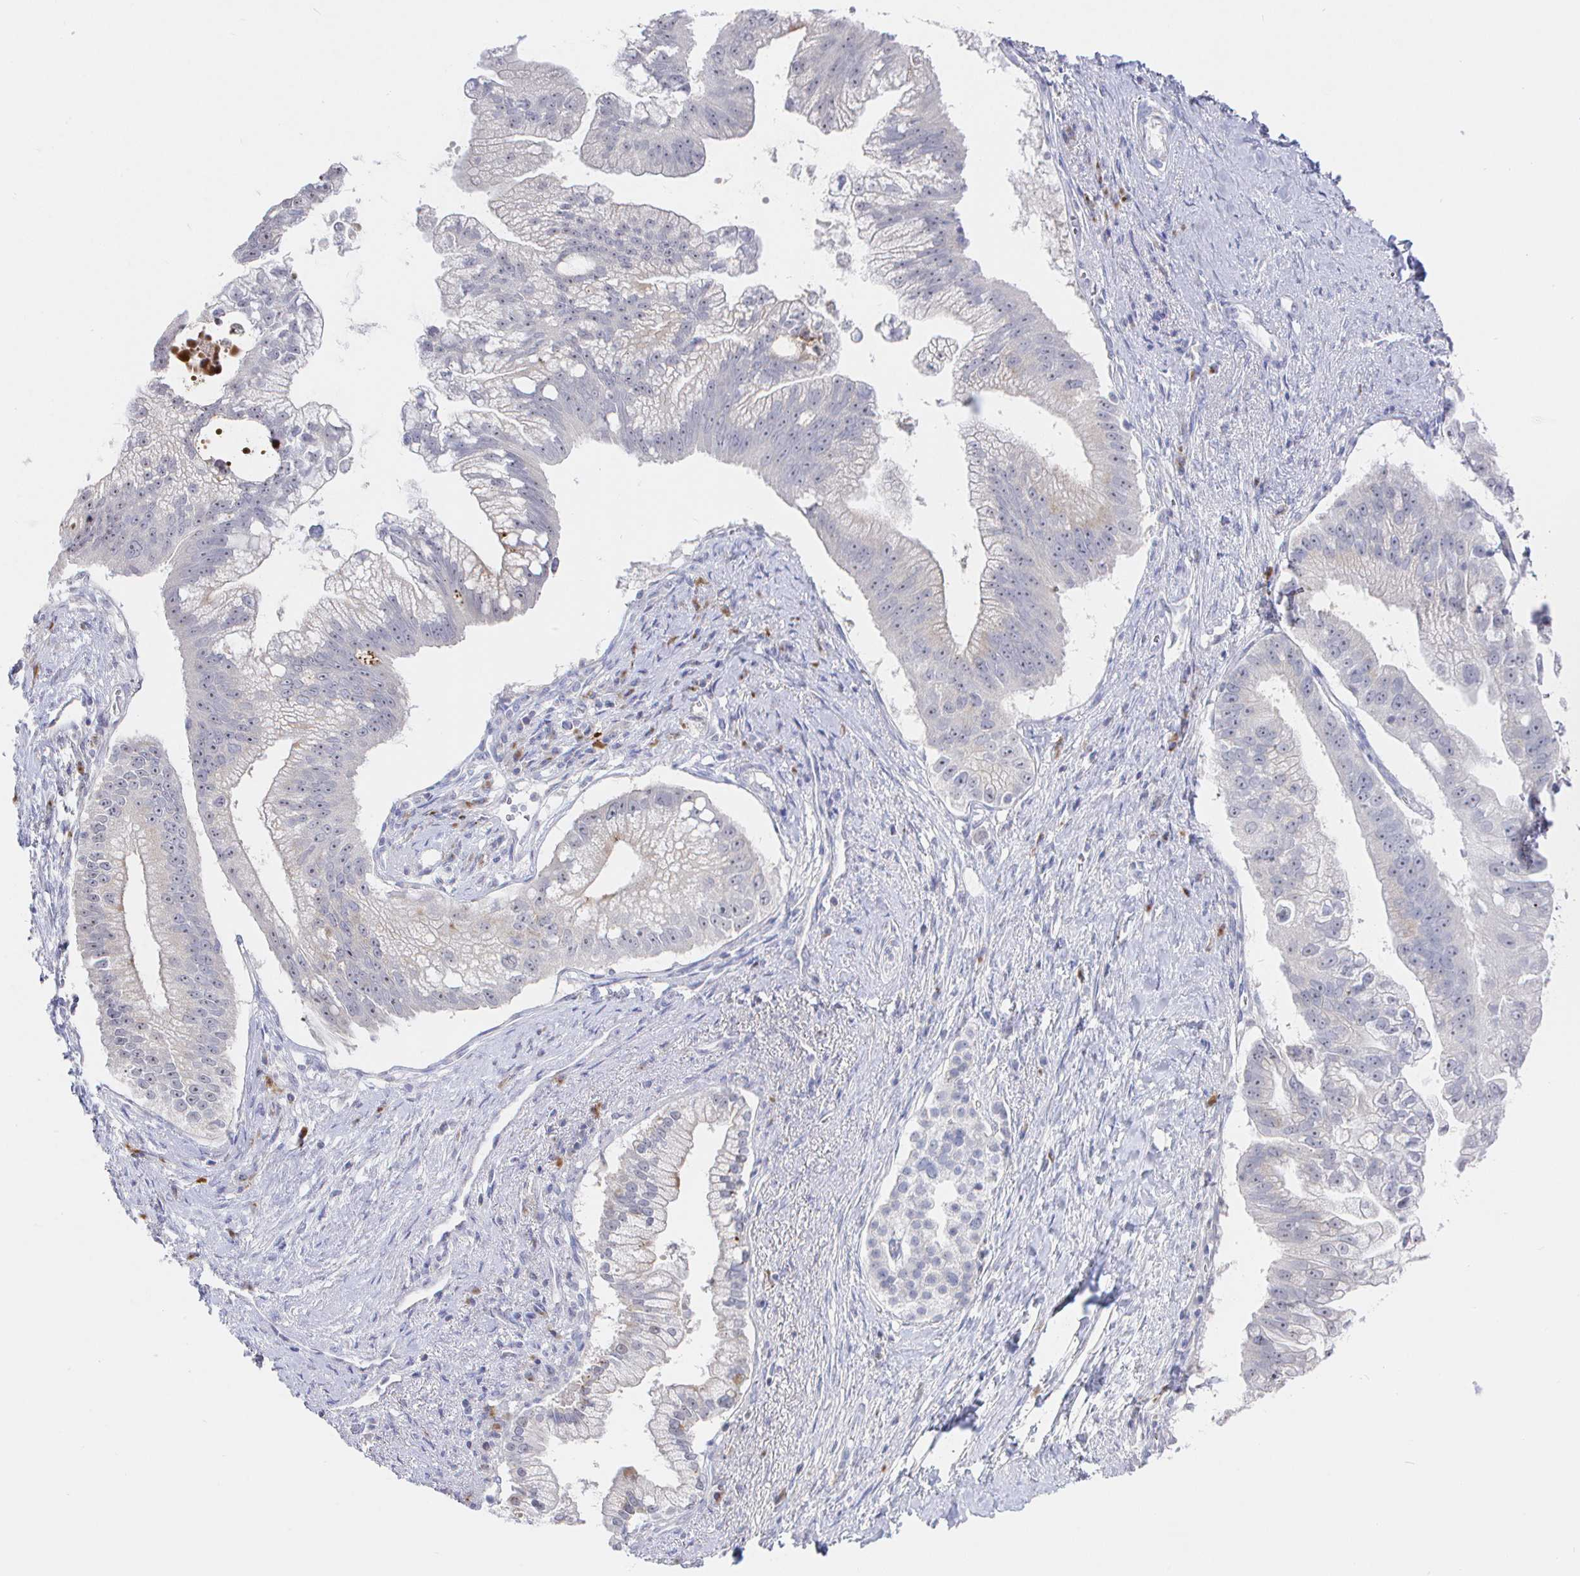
{"staining": {"intensity": "negative", "quantity": "none", "location": "none"}, "tissue": "pancreatic cancer", "cell_type": "Tumor cells", "image_type": "cancer", "snomed": [{"axis": "morphology", "description": "Adenocarcinoma, NOS"}, {"axis": "topography", "description": "Pancreas"}], "caption": "Immunohistochemistry (IHC) histopathology image of neoplastic tissue: human pancreatic cancer stained with DAB (3,3'-diaminobenzidine) reveals no significant protein positivity in tumor cells.", "gene": "LRRC23", "patient": {"sex": "male", "age": 70}}